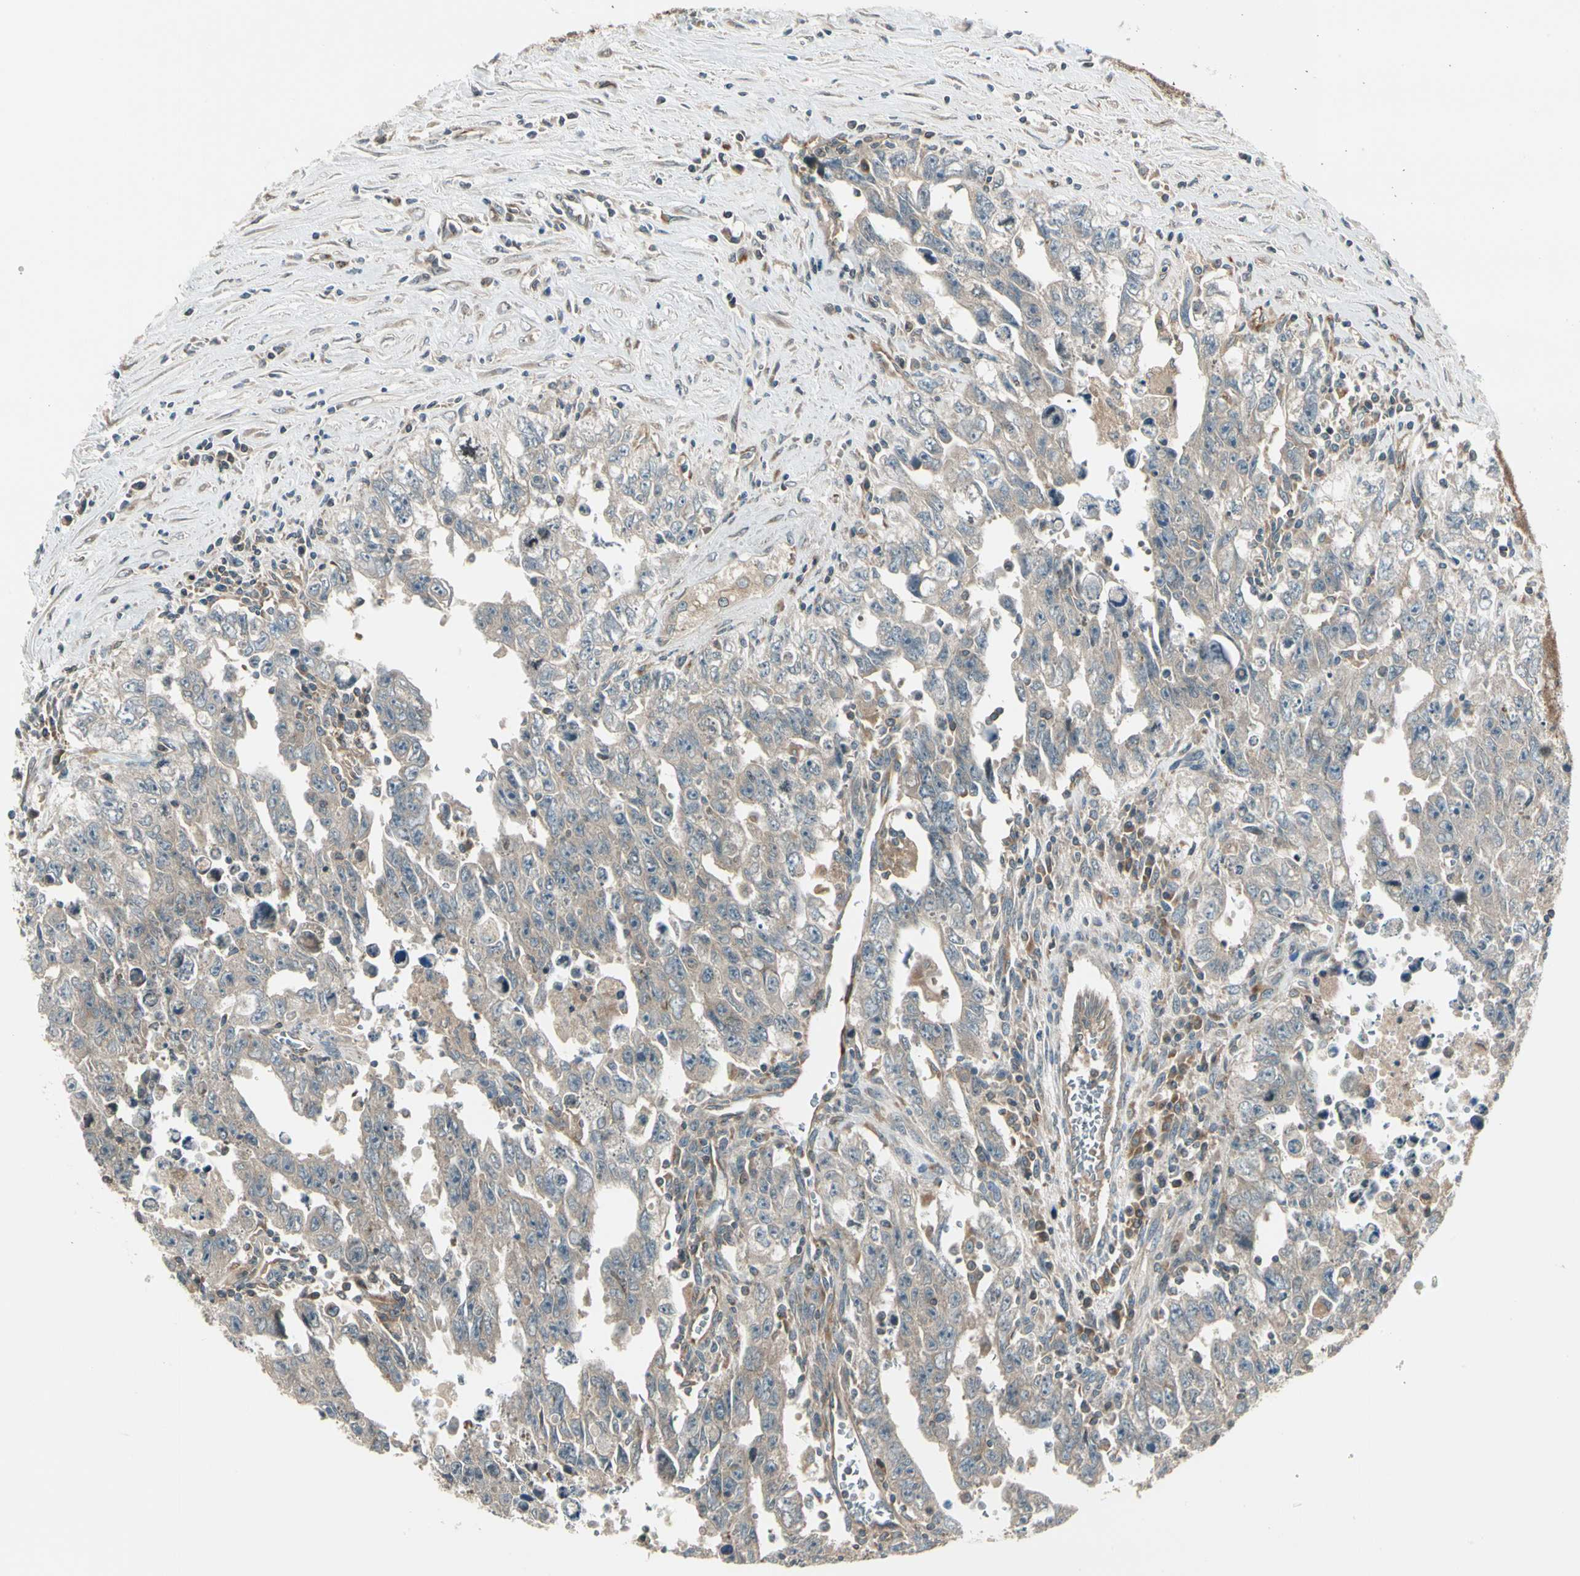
{"staining": {"intensity": "negative", "quantity": "none", "location": "none"}, "tissue": "testis cancer", "cell_type": "Tumor cells", "image_type": "cancer", "snomed": [{"axis": "morphology", "description": "Carcinoma, Embryonal, NOS"}, {"axis": "topography", "description": "Testis"}], "caption": "Immunohistochemistry (IHC) image of embryonal carcinoma (testis) stained for a protein (brown), which demonstrates no positivity in tumor cells. (DAB (3,3'-diaminobenzidine) IHC visualized using brightfield microscopy, high magnification).", "gene": "TRIO", "patient": {"sex": "male", "age": 28}}